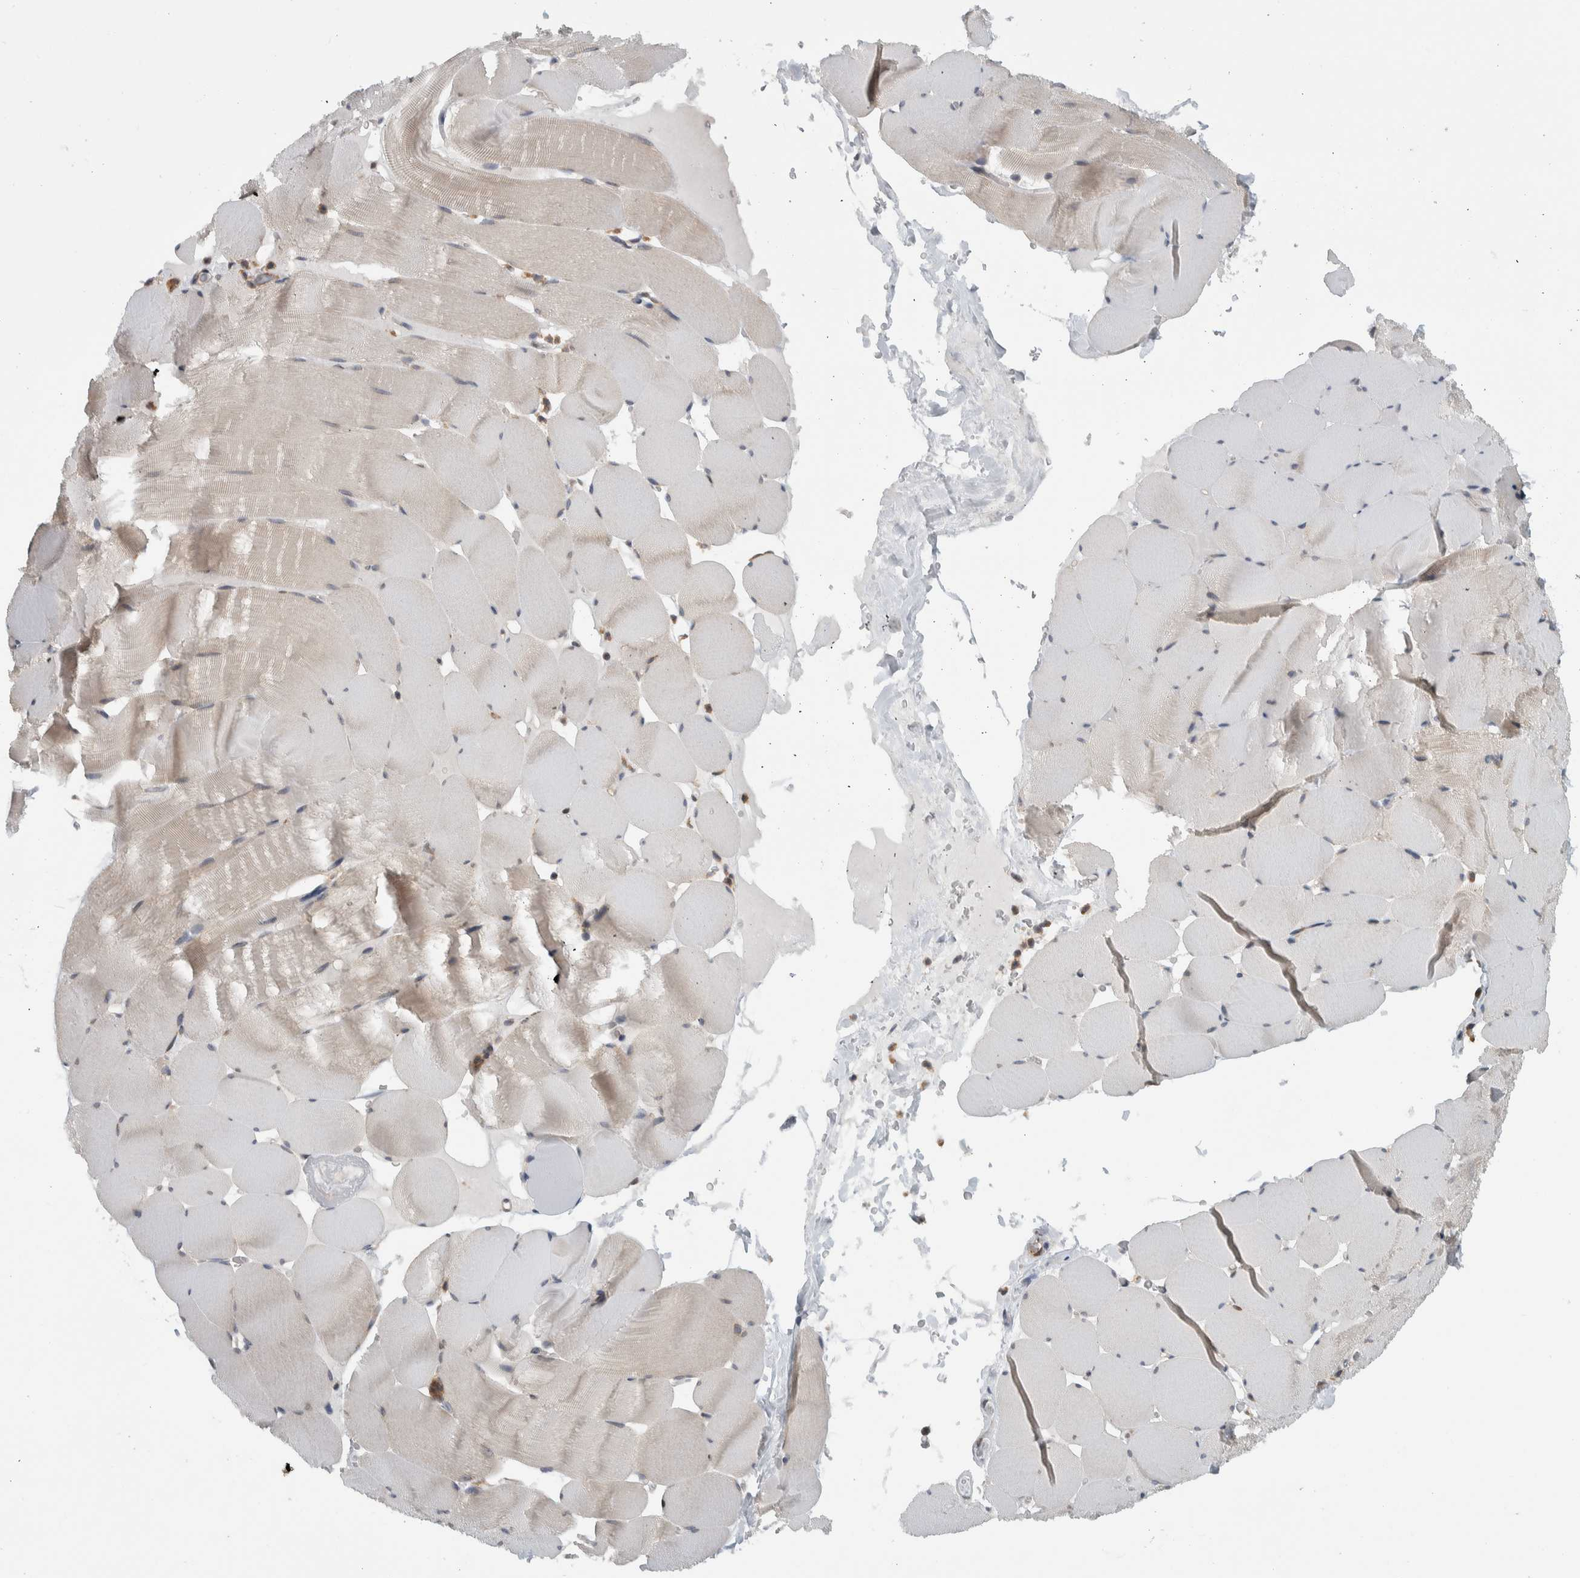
{"staining": {"intensity": "weak", "quantity": "25%-75%", "location": "cytoplasmic/membranous"}, "tissue": "skeletal muscle", "cell_type": "Myocytes", "image_type": "normal", "snomed": [{"axis": "morphology", "description": "Normal tissue, NOS"}, {"axis": "topography", "description": "Skeletal muscle"}], "caption": "High-magnification brightfield microscopy of normal skeletal muscle stained with DAB (brown) and counterstained with hematoxylin (blue). myocytes exhibit weak cytoplasmic/membranous expression is seen in about25%-75% of cells. (Stains: DAB (3,3'-diaminobenzidine) in brown, nuclei in blue, Microscopy: brightfield microscopy at high magnification).", "gene": "CCDC43", "patient": {"sex": "male", "age": 62}}